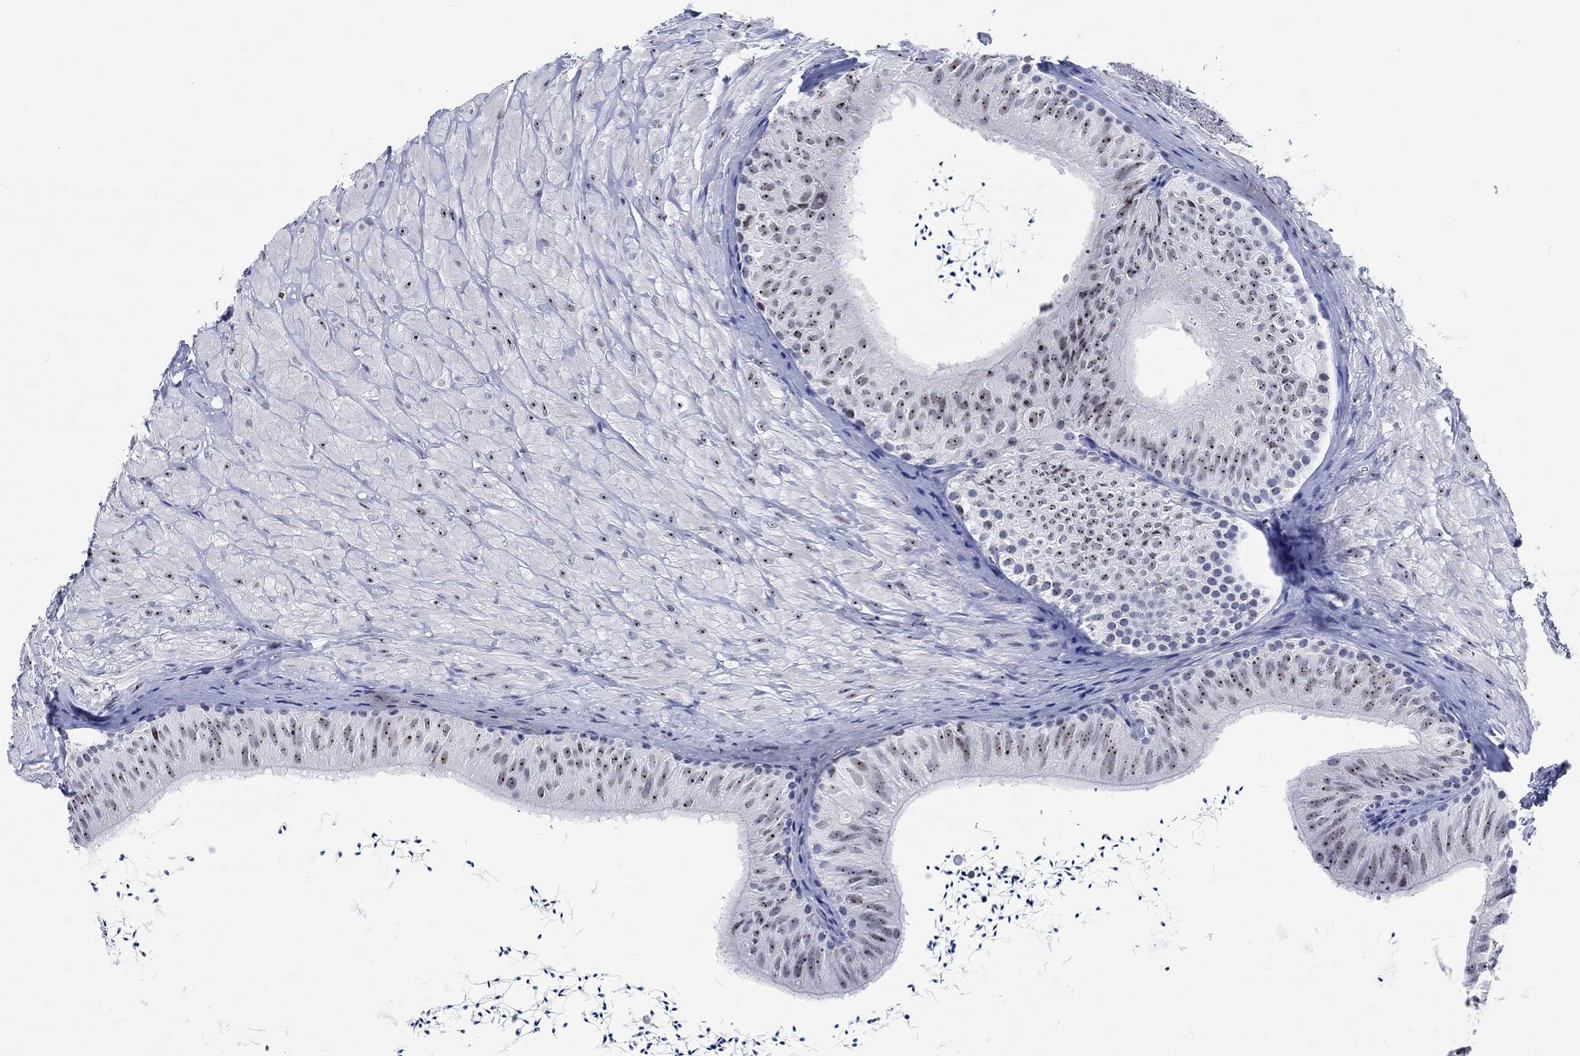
{"staining": {"intensity": "strong", "quantity": ">75%", "location": "nuclear"}, "tissue": "epididymis", "cell_type": "Glandular cells", "image_type": "normal", "snomed": [{"axis": "morphology", "description": "Normal tissue, NOS"}, {"axis": "topography", "description": "Epididymis"}], "caption": "Immunohistochemistry (DAB (3,3'-diaminobenzidine)) staining of benign epididymis displays strong nuclear protein expression in approximately >75% of glandular cells.", "gene": "ZNF446", "patient": {"sex": "male", "age": 32}}